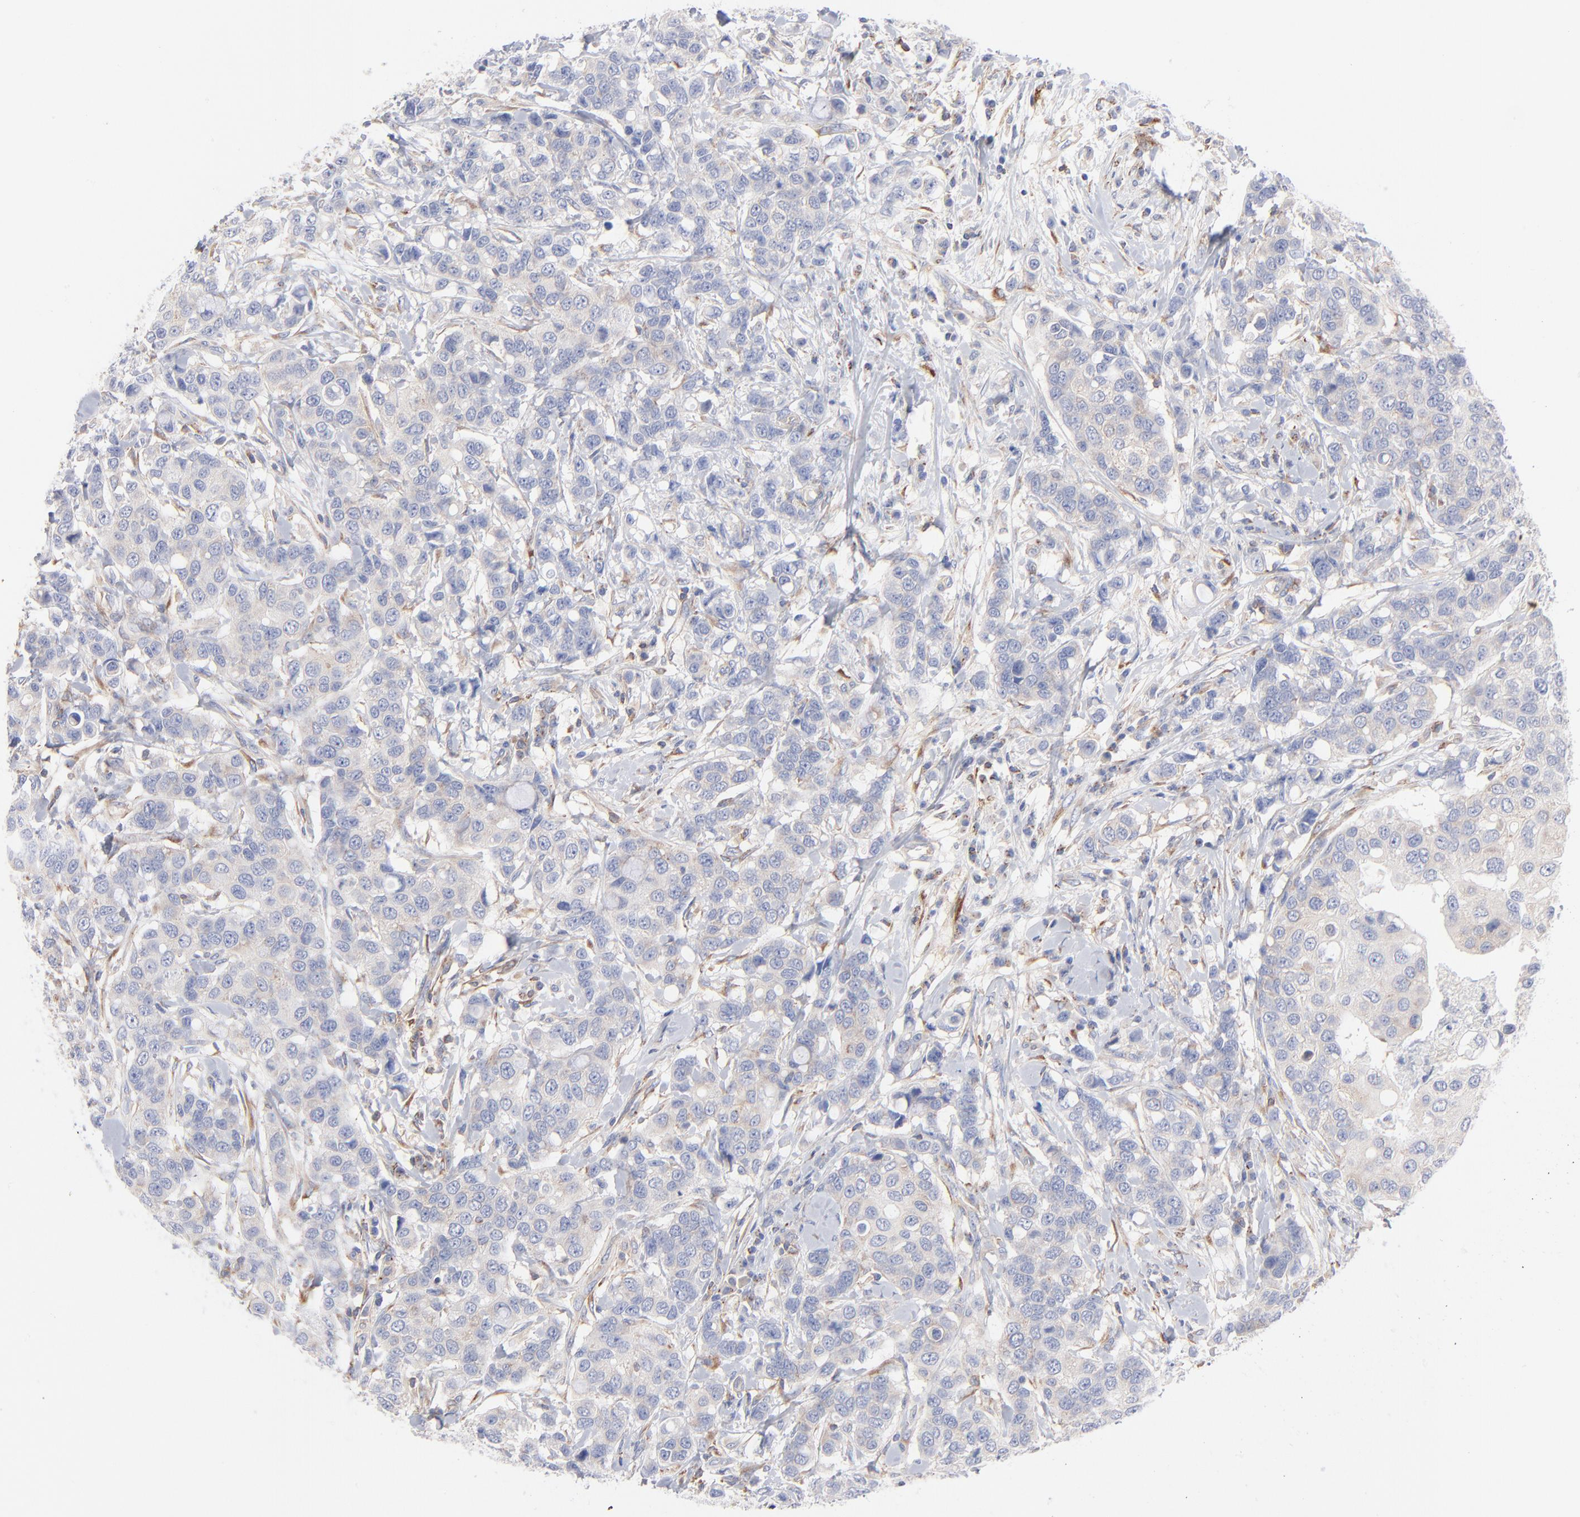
{"staining": {"intensity": "negative", "quantity": "none", "location": "none"}, "tissue": "breast cancer", "cell_type": "Tumor cells", "image_type": "cancer", "snomed": [{"axis": "morphology", "description": "Duct carcinoma"}, {"axis": "topography", "description": "Breast"}], "caption": "Immunohistochemistry (IHC) of infiltrating ductal carcinoma (breast) demonstrates no positivity in tumor cells.", "gene": "SEPTIN6", "patient": {"sex": "female", "age": 27}}